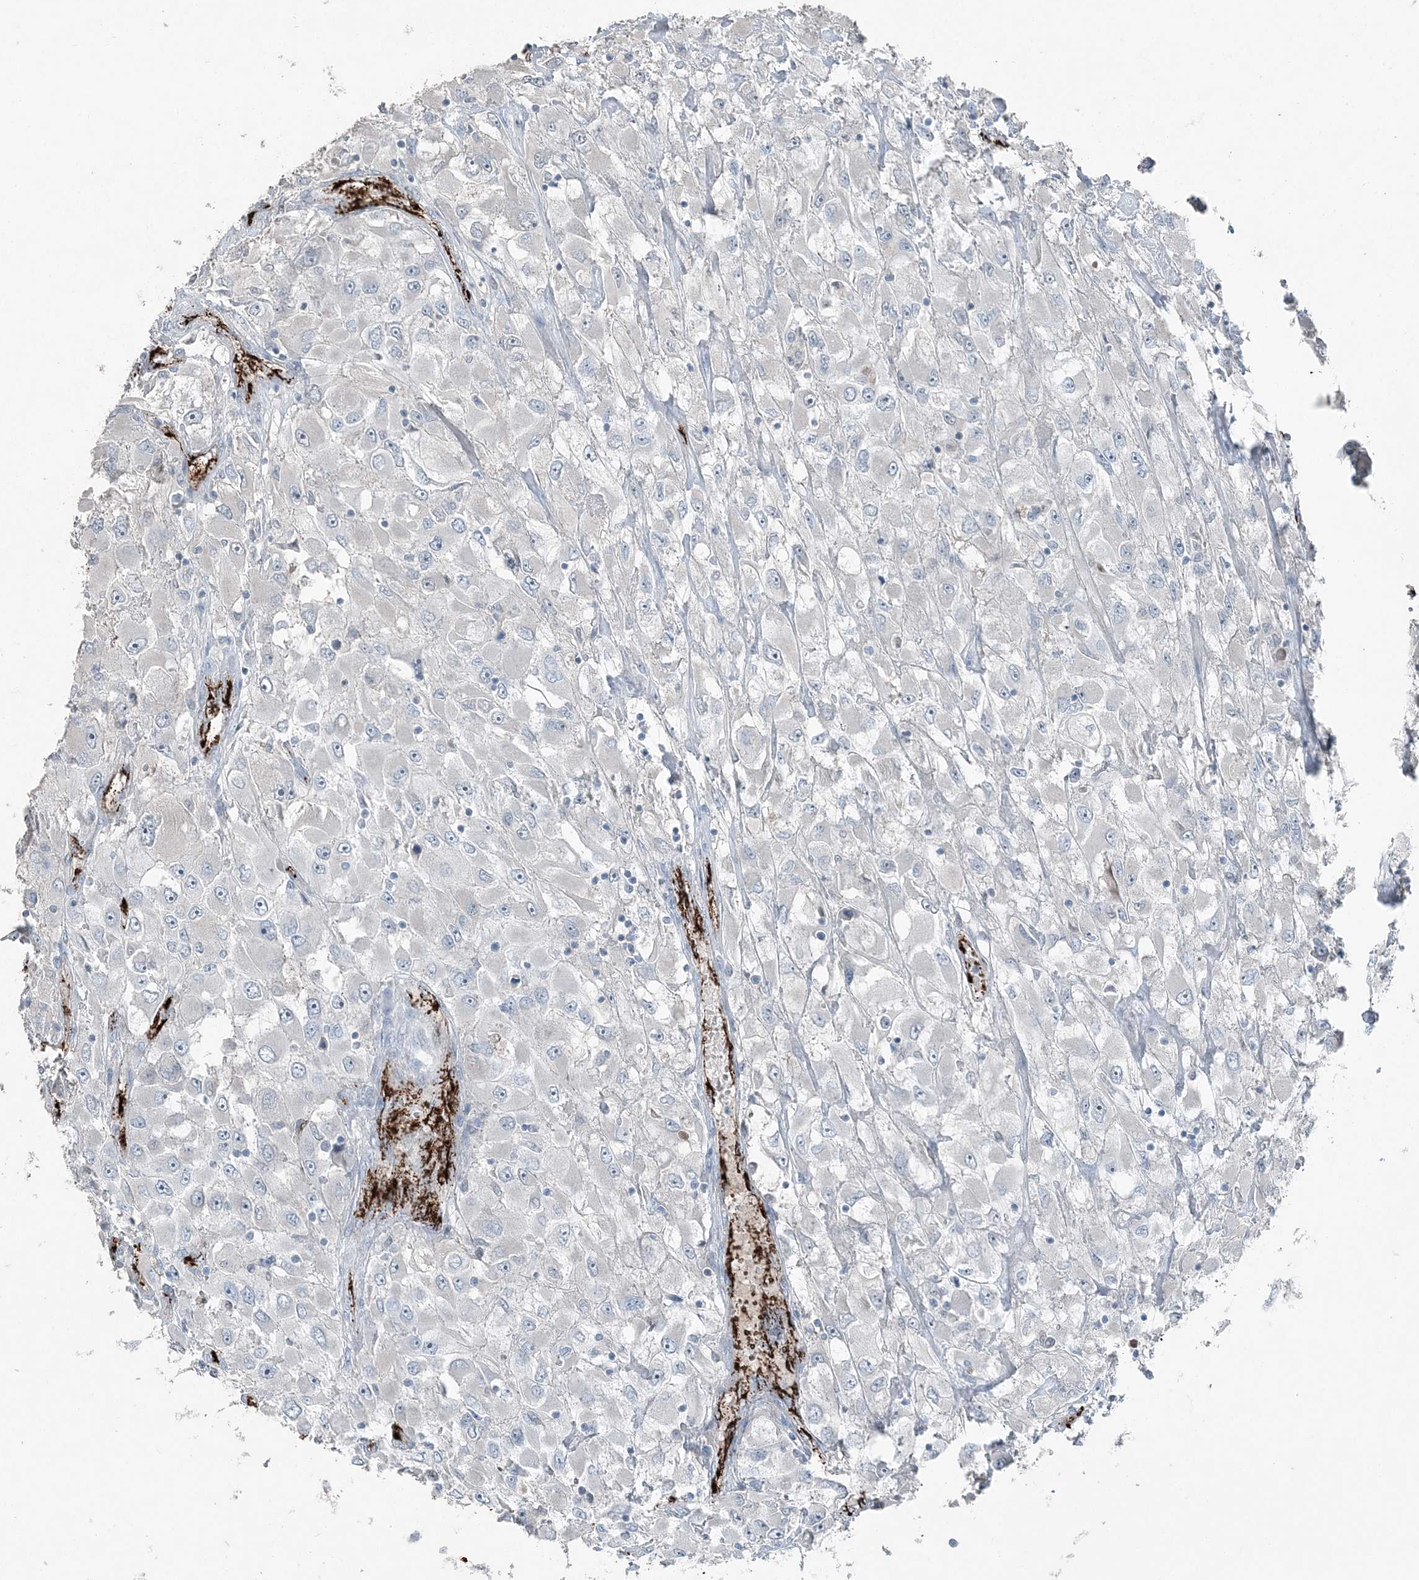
{"staining": {"intensity": "negative", "quantity": "none", "location": "none"}, "tissue": "renal cancer", "cell_type": "Tumor cells", "image_type": "cancer", "snomed": [{"axis": "morphology", "description": "Adenocarcinoma, NOS"}, {"axis": "topography", "description": "Kidney"}], "caption": "Immunohistochemistry (IHC) of renal adenocarcinoma demonstrates no expression in tumor cells.", "gene": "ELOVL7", "patient": {"sex": "female", "age": 52}}